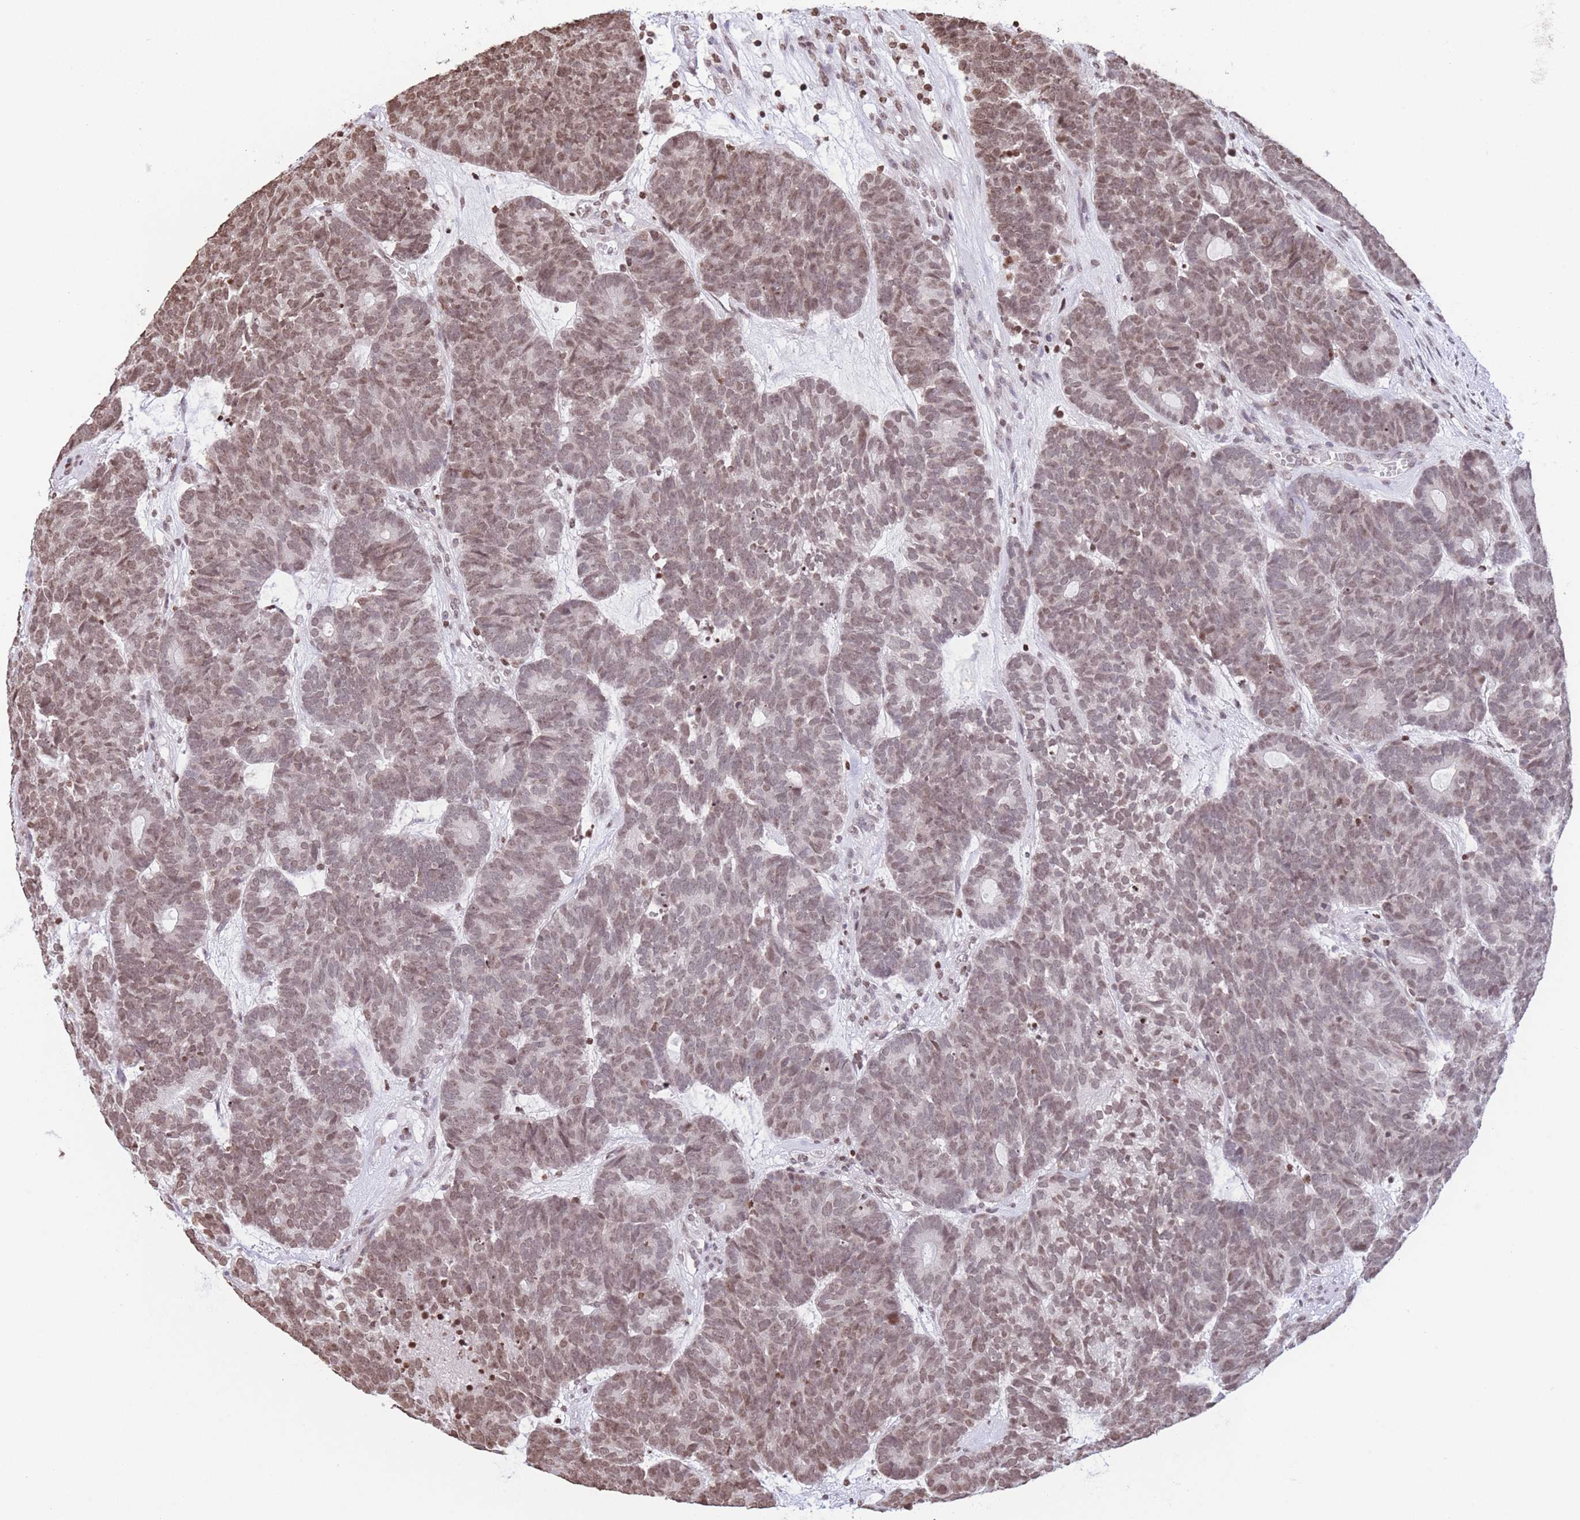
{"staining": {"intensity": "moderate", "quantity": ">75%", "location": "nuclear"}, "tissue": "head and neck cancer", "cell_type": "Tumor cells", "image_type": "cancer", "snomed": [{"axis": "morphology", "description": "Adenocarcinoma, NOS"}, {"axis": "topography", "description": "Head-Neck"}], "caption": "About >75% of tumor cells in human head and neck adenocarcinoma reveal moderate nuclear protein positivity as visualized by brown immunohistochemical staining.", "gene": "H2BC11", "patient": {"sex": "female", "age": 81}}